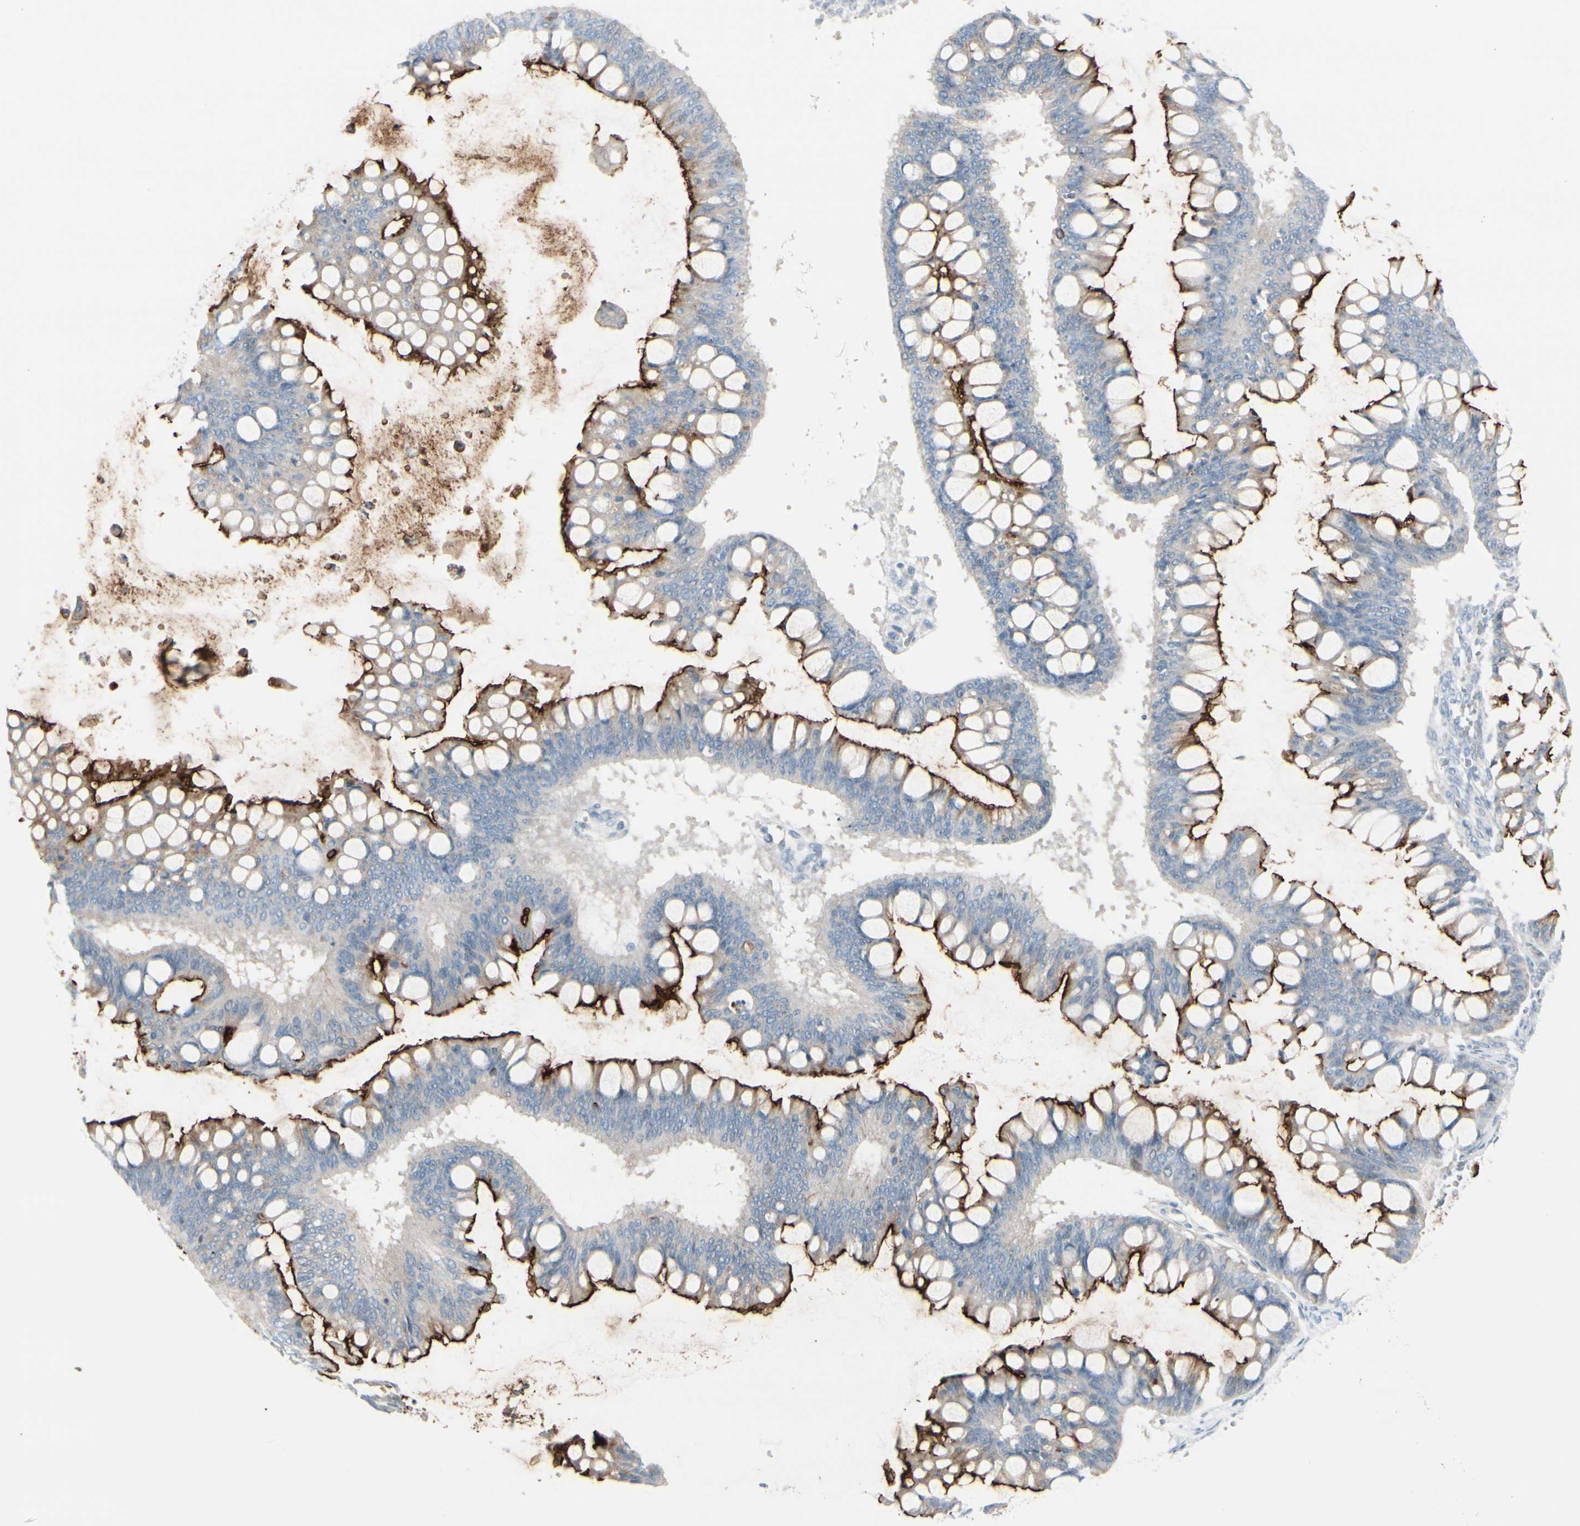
{"staining": {"intensity": "strong", "quantity": "25%-75%", "location": "cytoplasmic/membranous"}, "tissue": "ovarian cancer", "cell_type": "Tumor cells", "image_type": "cancer", "snomed": [{"axis": "morphology", "description": "Cystadenocarcinoma, mucinous, NOS"}, {"axis": "topography", "description": "Ovary"}], "caption": "A photomicrograph of human ovarian mucinous cystadenocarcinoma stained for a protein demonstrates strong cytoplasmic/membranous brown staining in tumor cells. (DAB IHC with brightfield microscopy, high magnification).", "gene": "CDHR5", "patient": {"sex": "female", "age": 73}}